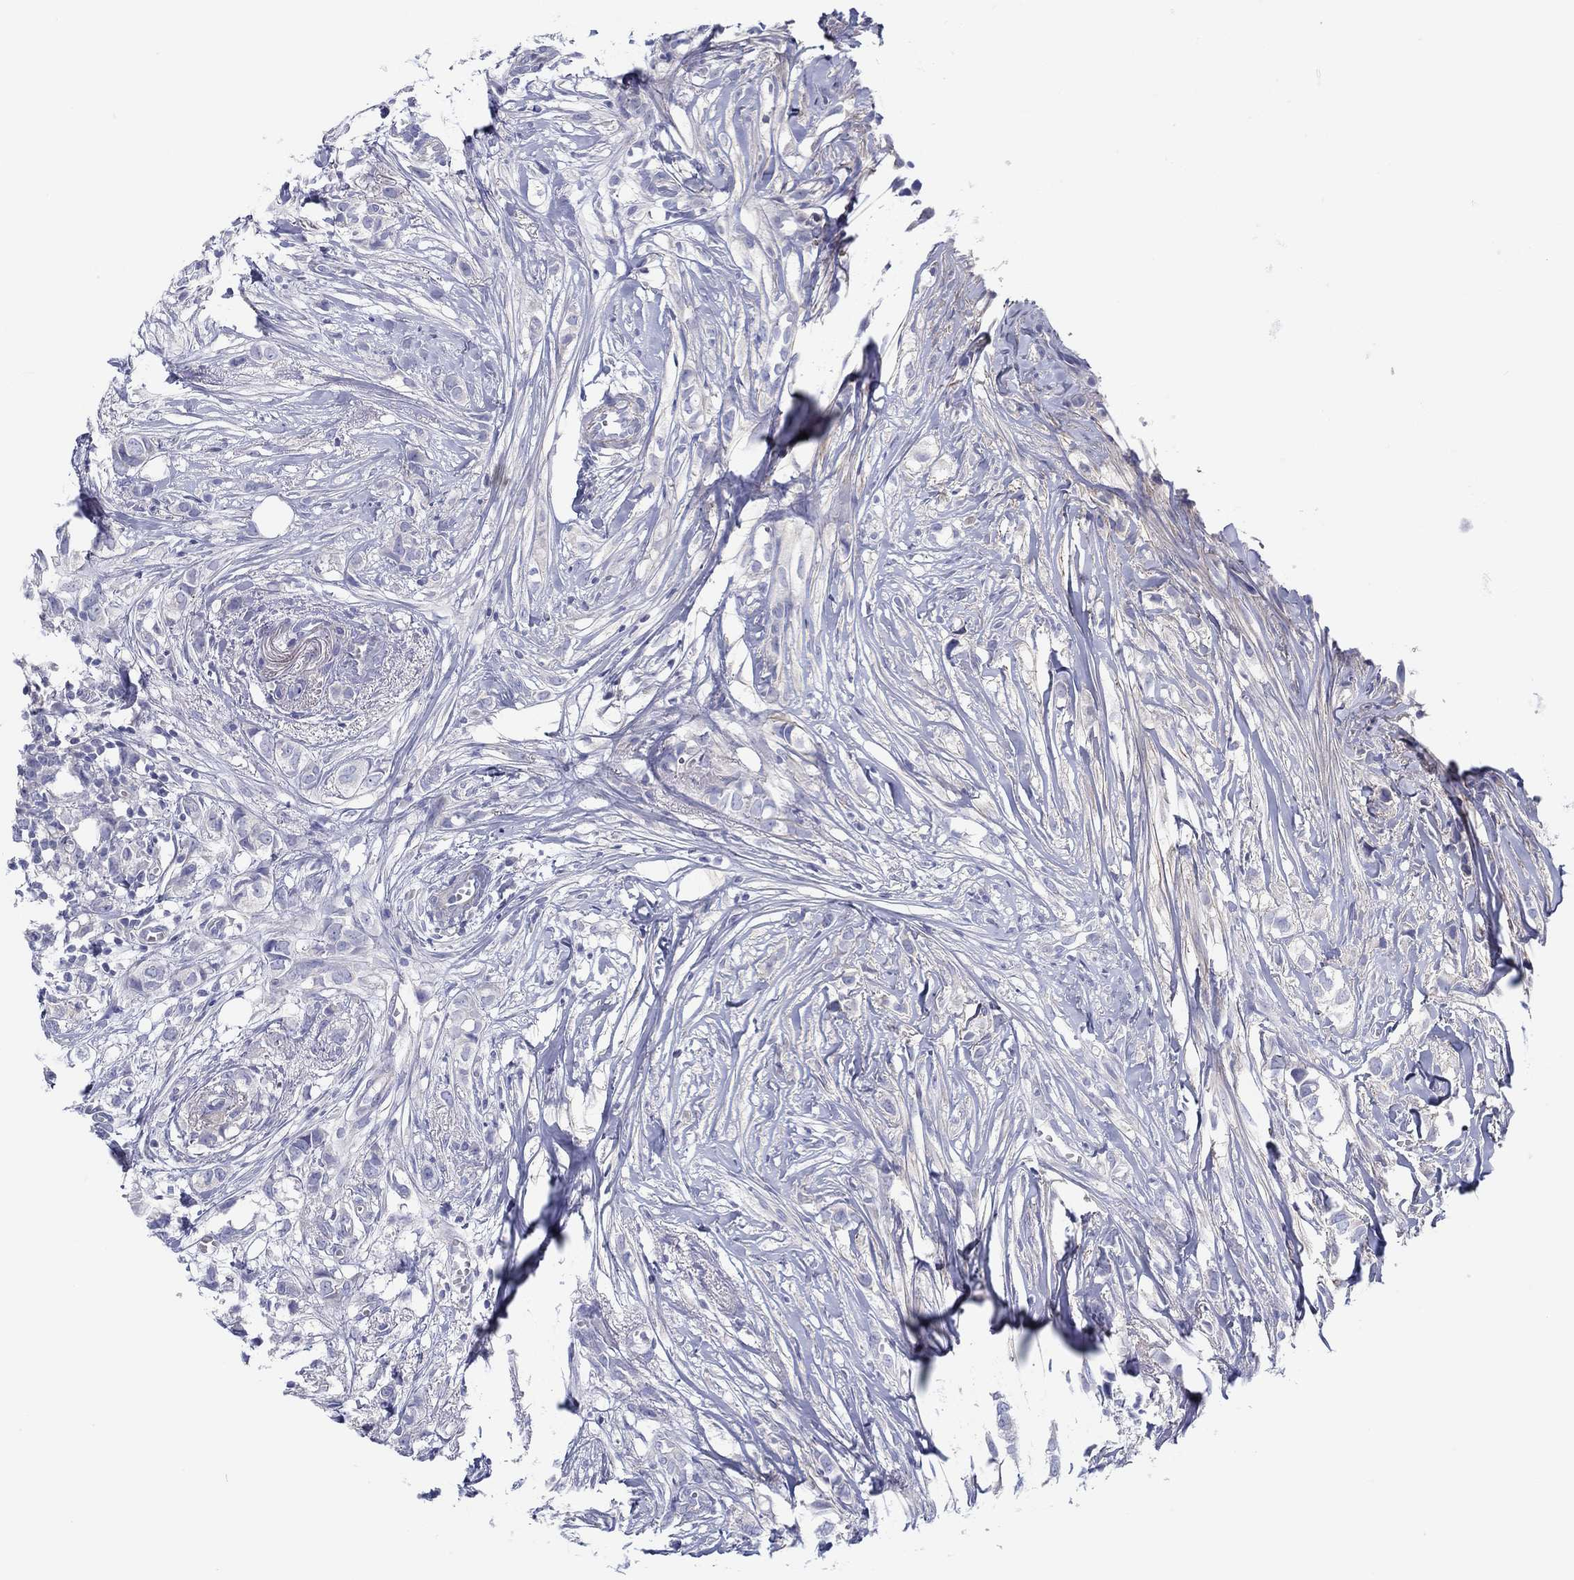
{"staining": {"intensity": "negative", "quantity": "none", "location": "none"}, "tissue": "breast cancer", "cell_type": "Tumor cells", "image_type": "cancer", "snomed": [{"axis": "morphology", "description": "Duct carcinoma"}, {"axis": "topography", "description": "Breast"}], "caption": "Breast cancer (invasive ductal carcinoma) was stained to show a protein in brown. There is no significant expression in tumor cells.", "gene": "HAPLN4", "patient": {"sex": "female", "age": 85}}